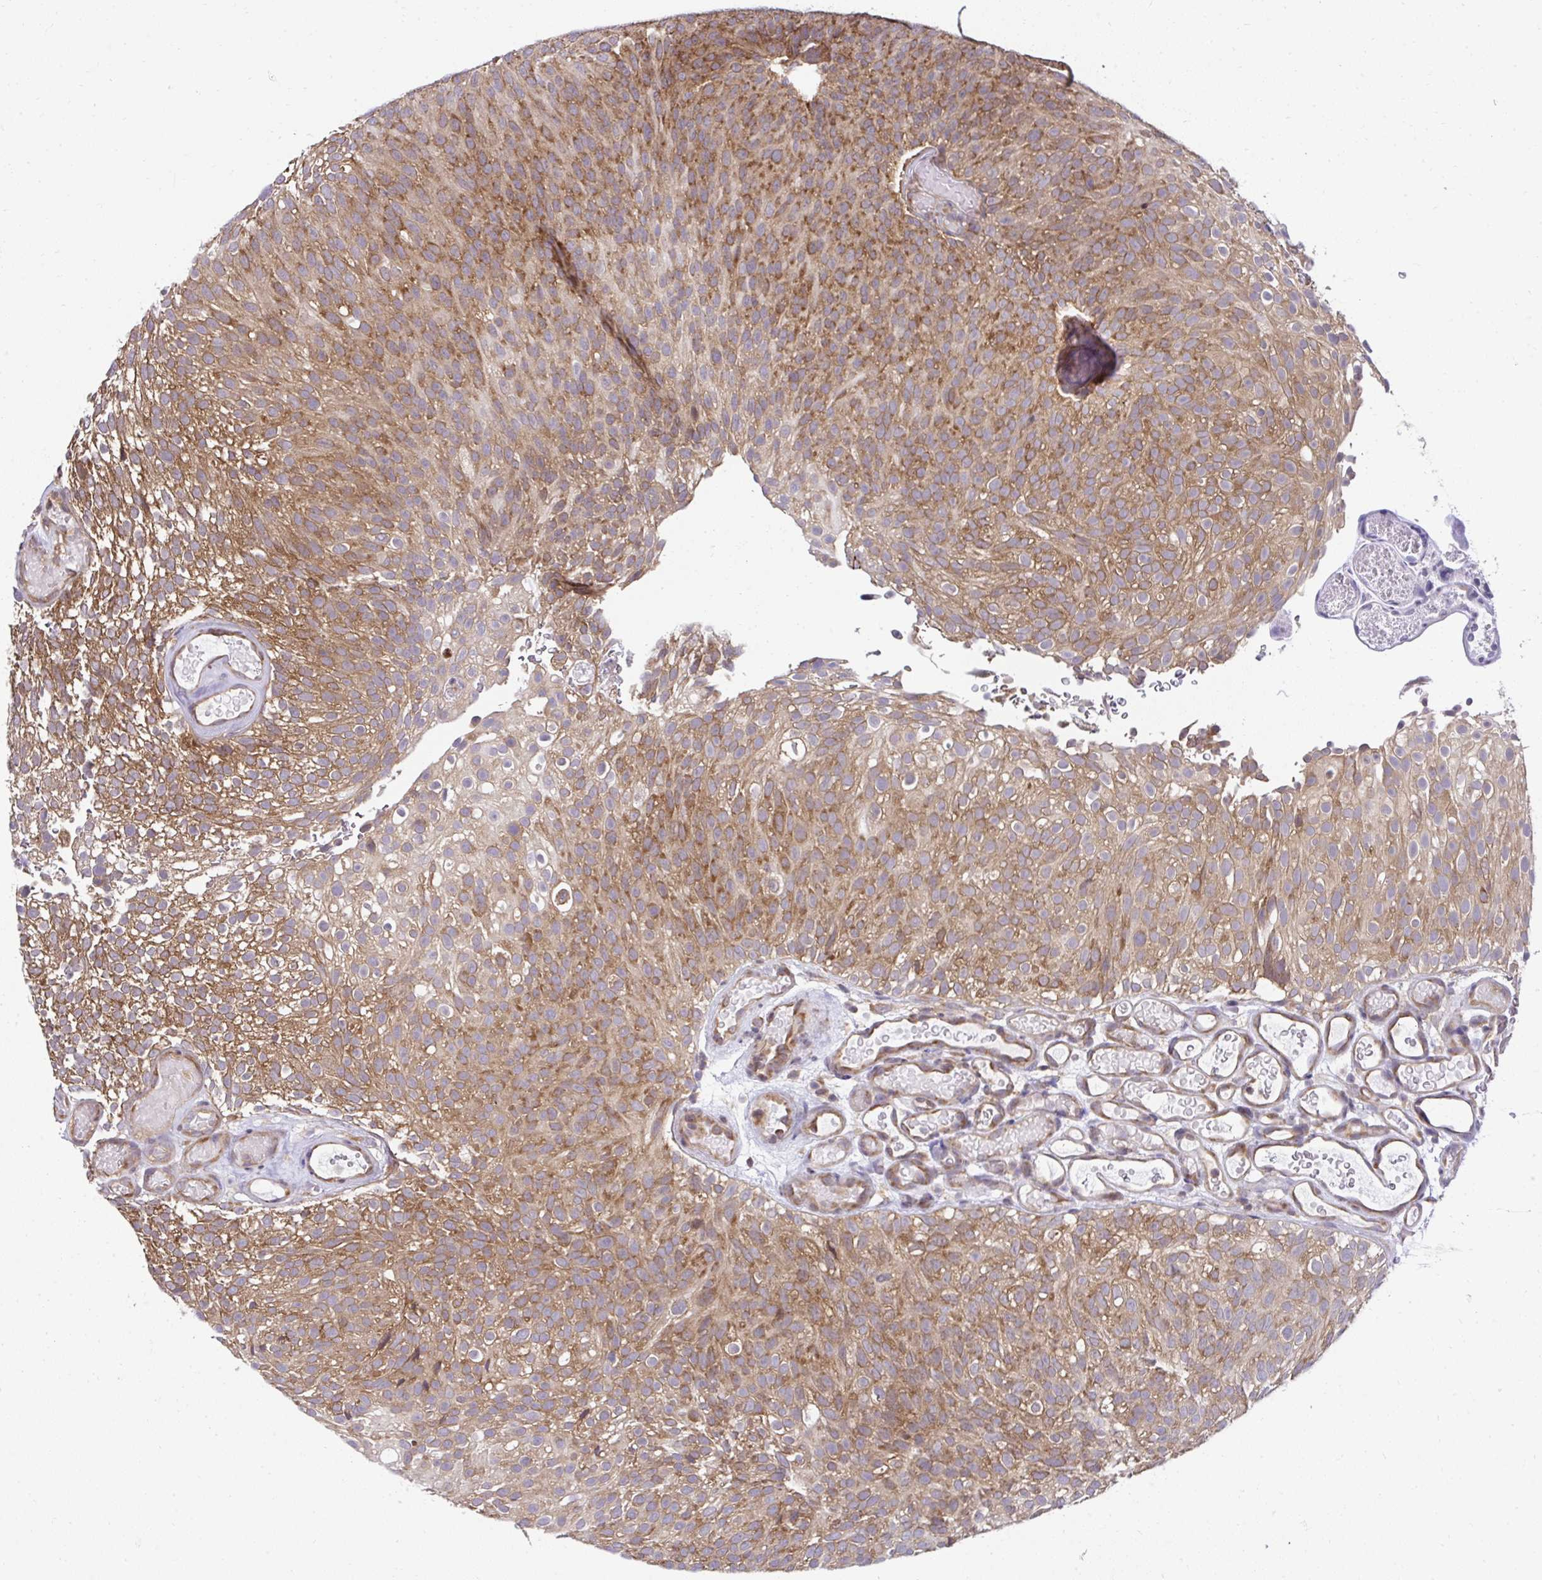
{"staining": {"intensity": "moderate", "quantity": ">75%", "location": "cytoplasmic/membranous"}, "tissue": "urothelial cancer", "cell_type": "Tumor cells", "image_type": "cancer", "snomed": [{"axis": "morphology", "description": "Urothelial carcinoma, Low grade"}, {"axis": "topography", "description": "Urinary bladder"}], "caption": "A brown stain labels moderate cytoplasmic/membranous positivity of a protein in human urothelial cancer tumor cells.", "gene": "RPS7", "patient": {"sex": "male", "age": 78}}